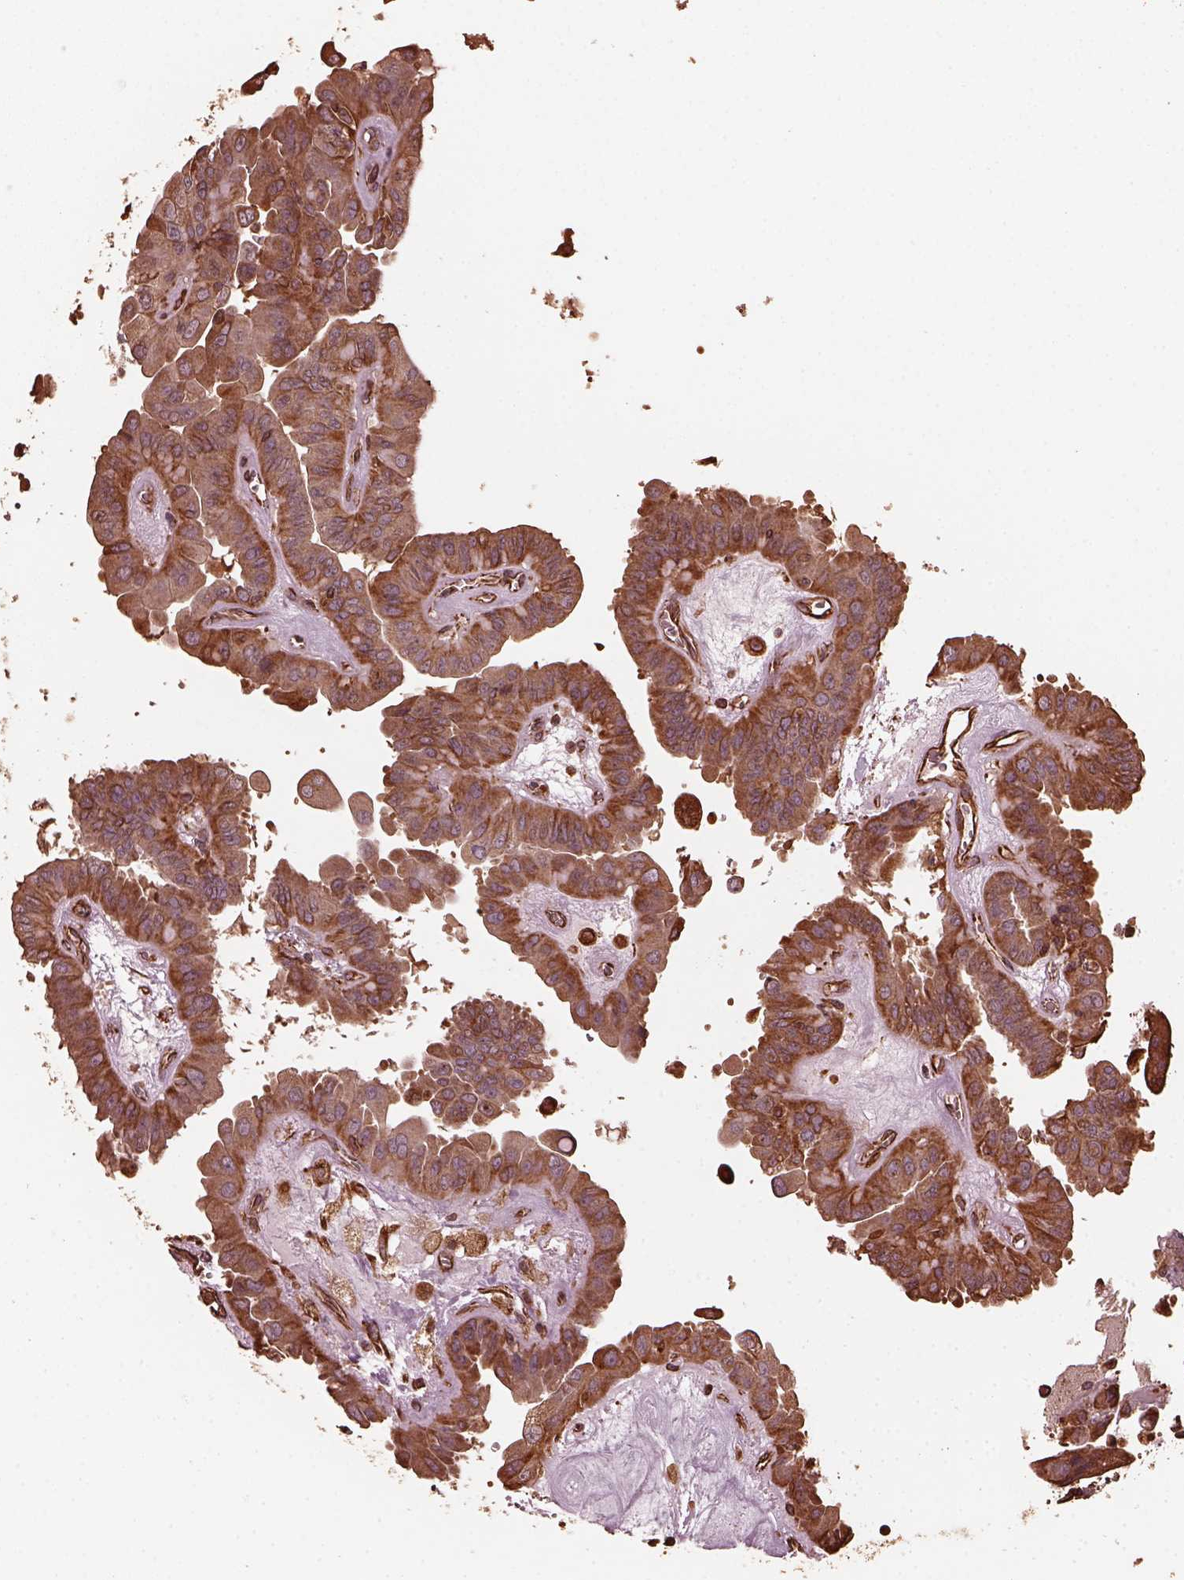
{"staining": {"intensity": "moderate", "quantity": ">75%", "location": "cytoplasmic/membranous"}, "tissue": "thyroid cancer", "cell_type": "Tumor cells", "image_type": "cancer", "snomed": [{"axis": "morphology", "description": "Papillary adenocarcinoma, NOS"}, {"axis": "topography", "description": "Thyroid gland"}], "caption": "Immunohistochemistry (IHC) (DAB (3,3'-diaminobenzidine)) staining of human thyroid papillary adenocarcinoma exhibits moderate cytoplasmic/membranous protein expression in about >75% of tumor cells.", "gene": "GTPBP1", "patient": {"sex": "female", "age": 37}}